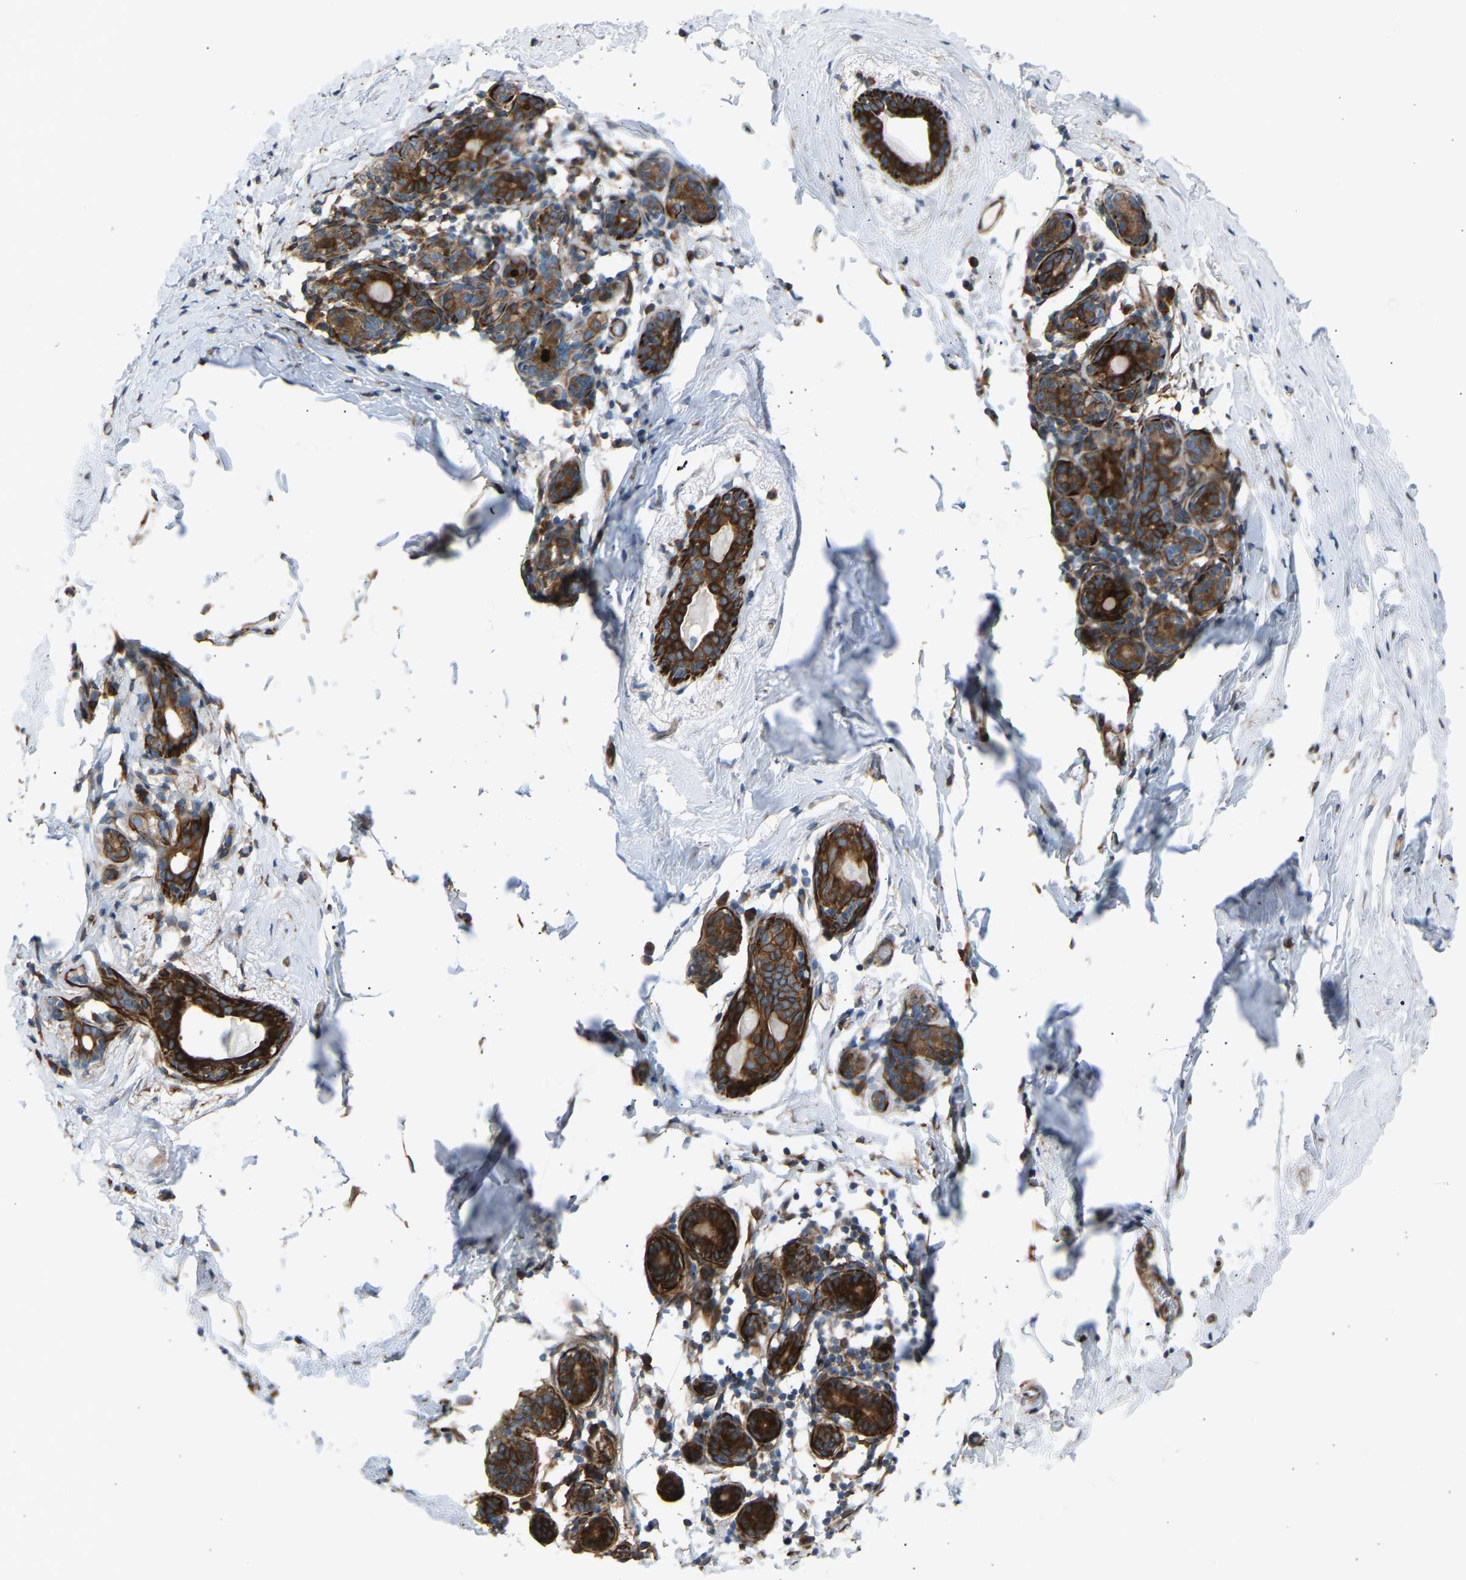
{"staining": {"intensity": "negative", "quantity": "none", "location": "none"}, "tissue": "breast", "cell_type": "Adipocytes", "image_type": "normal", "snomed": [{"axis": "morphology", "description": "Normal tissue, NOS"}, {"axis": "topography", "description": "Breast"}], "caption": "Human breast stained for a protein using immunohistochemistry shows no staining in adipocytes.", "gene": "VPS41", "patient": {"sex": "female", "age": 62}}